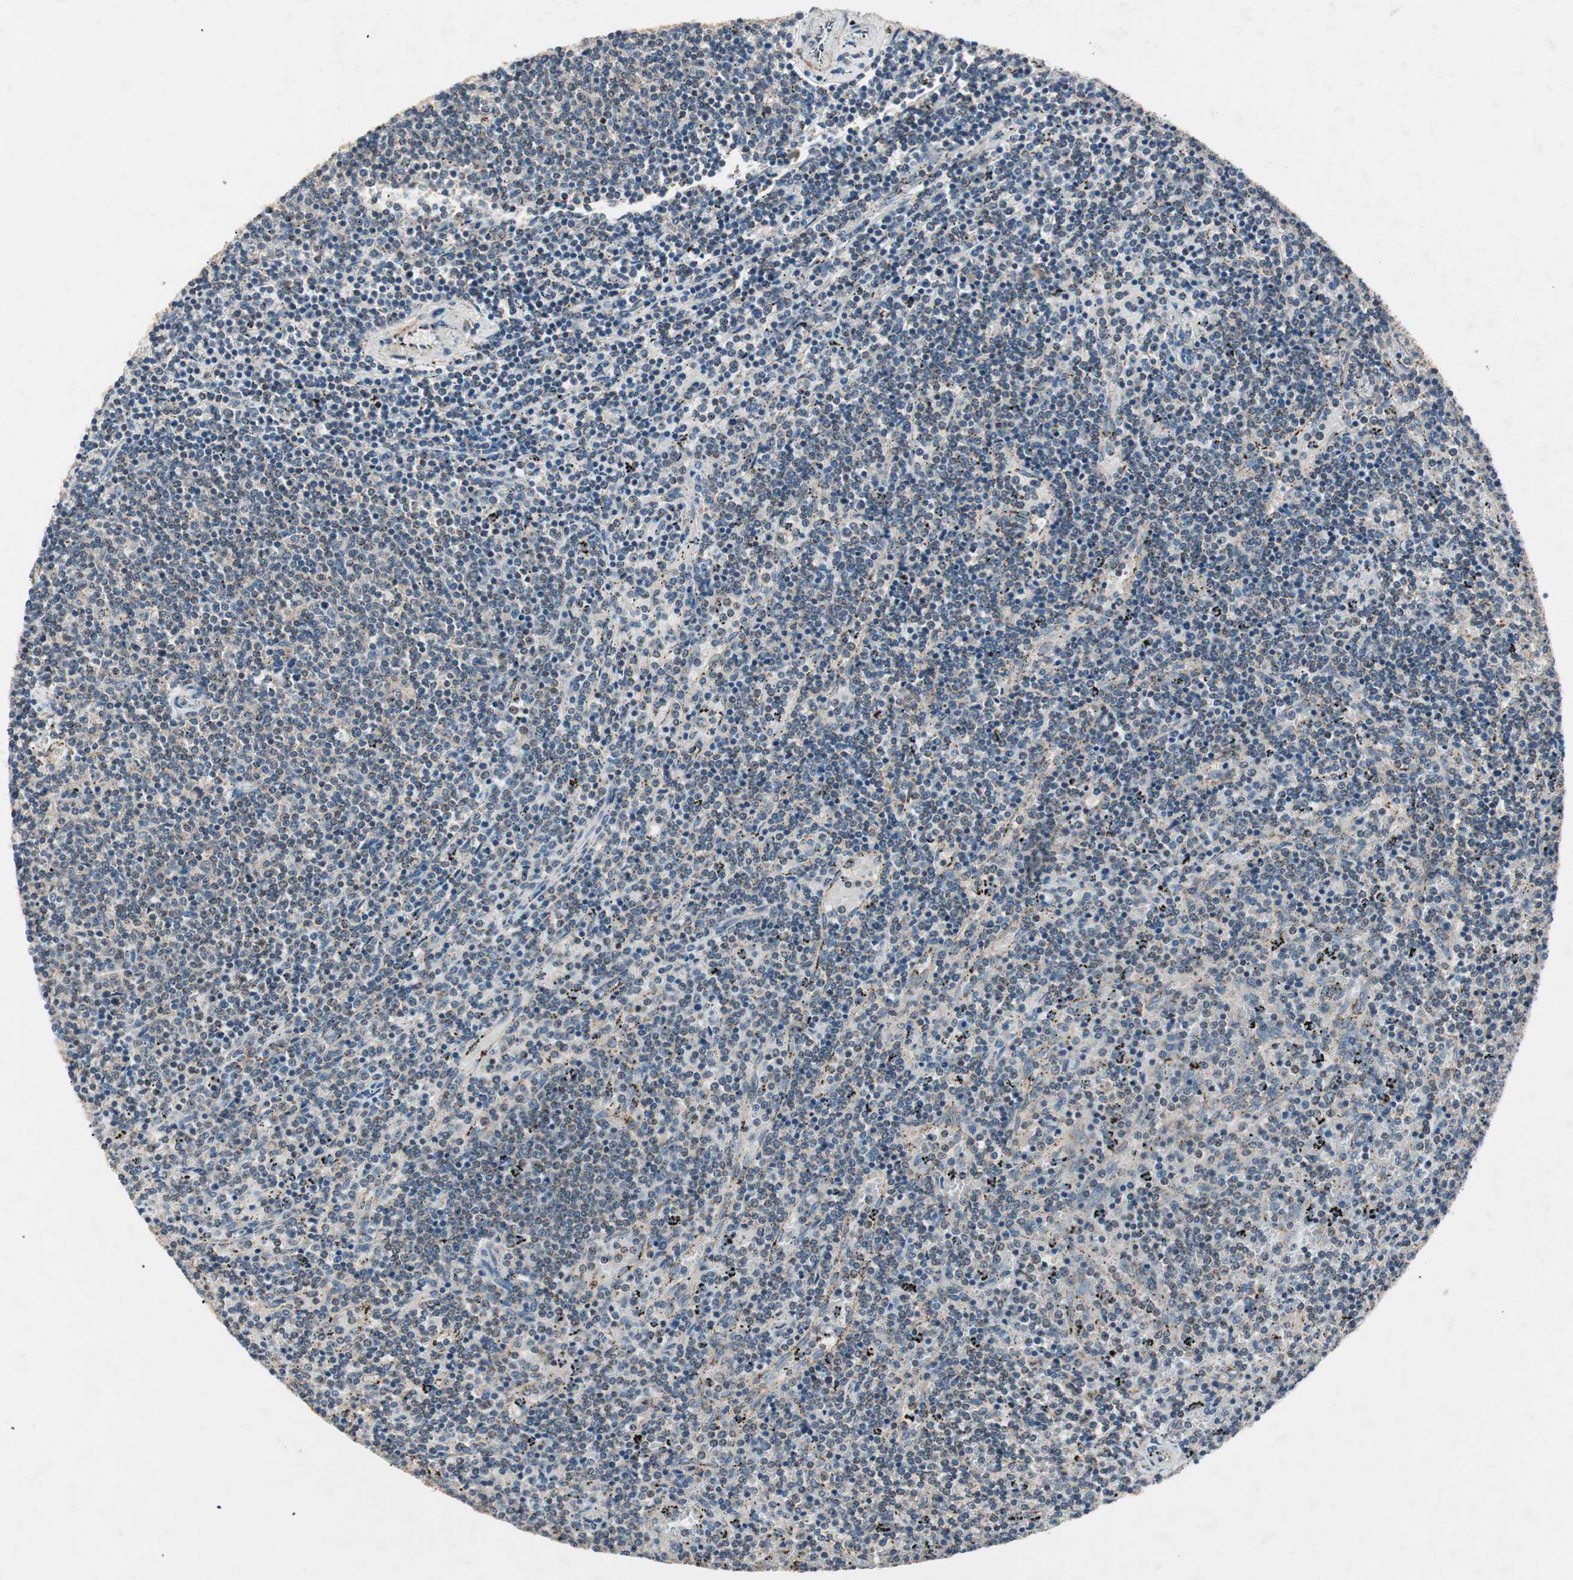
{"staining": {"intensity": "weak", "quantity": "<25%", "location": "cytoplasmic/membranous"}, "tissue": "lymphoma", "cell_type": "Tumor cells", "image_type": "cancer", "snomed": [{"axis": "morphology", "description": "Malignant lymphoma, non-Hodgkin's type, Low grade"}, {"axis": "topography", "description": "Spleen"}], "caption": "Protein analysis of low-grade malignant lymphoma, non-Hodgkin's type exhibits no significant positivity in tumor cells.", "gene": "HPN", "patient": {"sex": "female", "age": 50}}